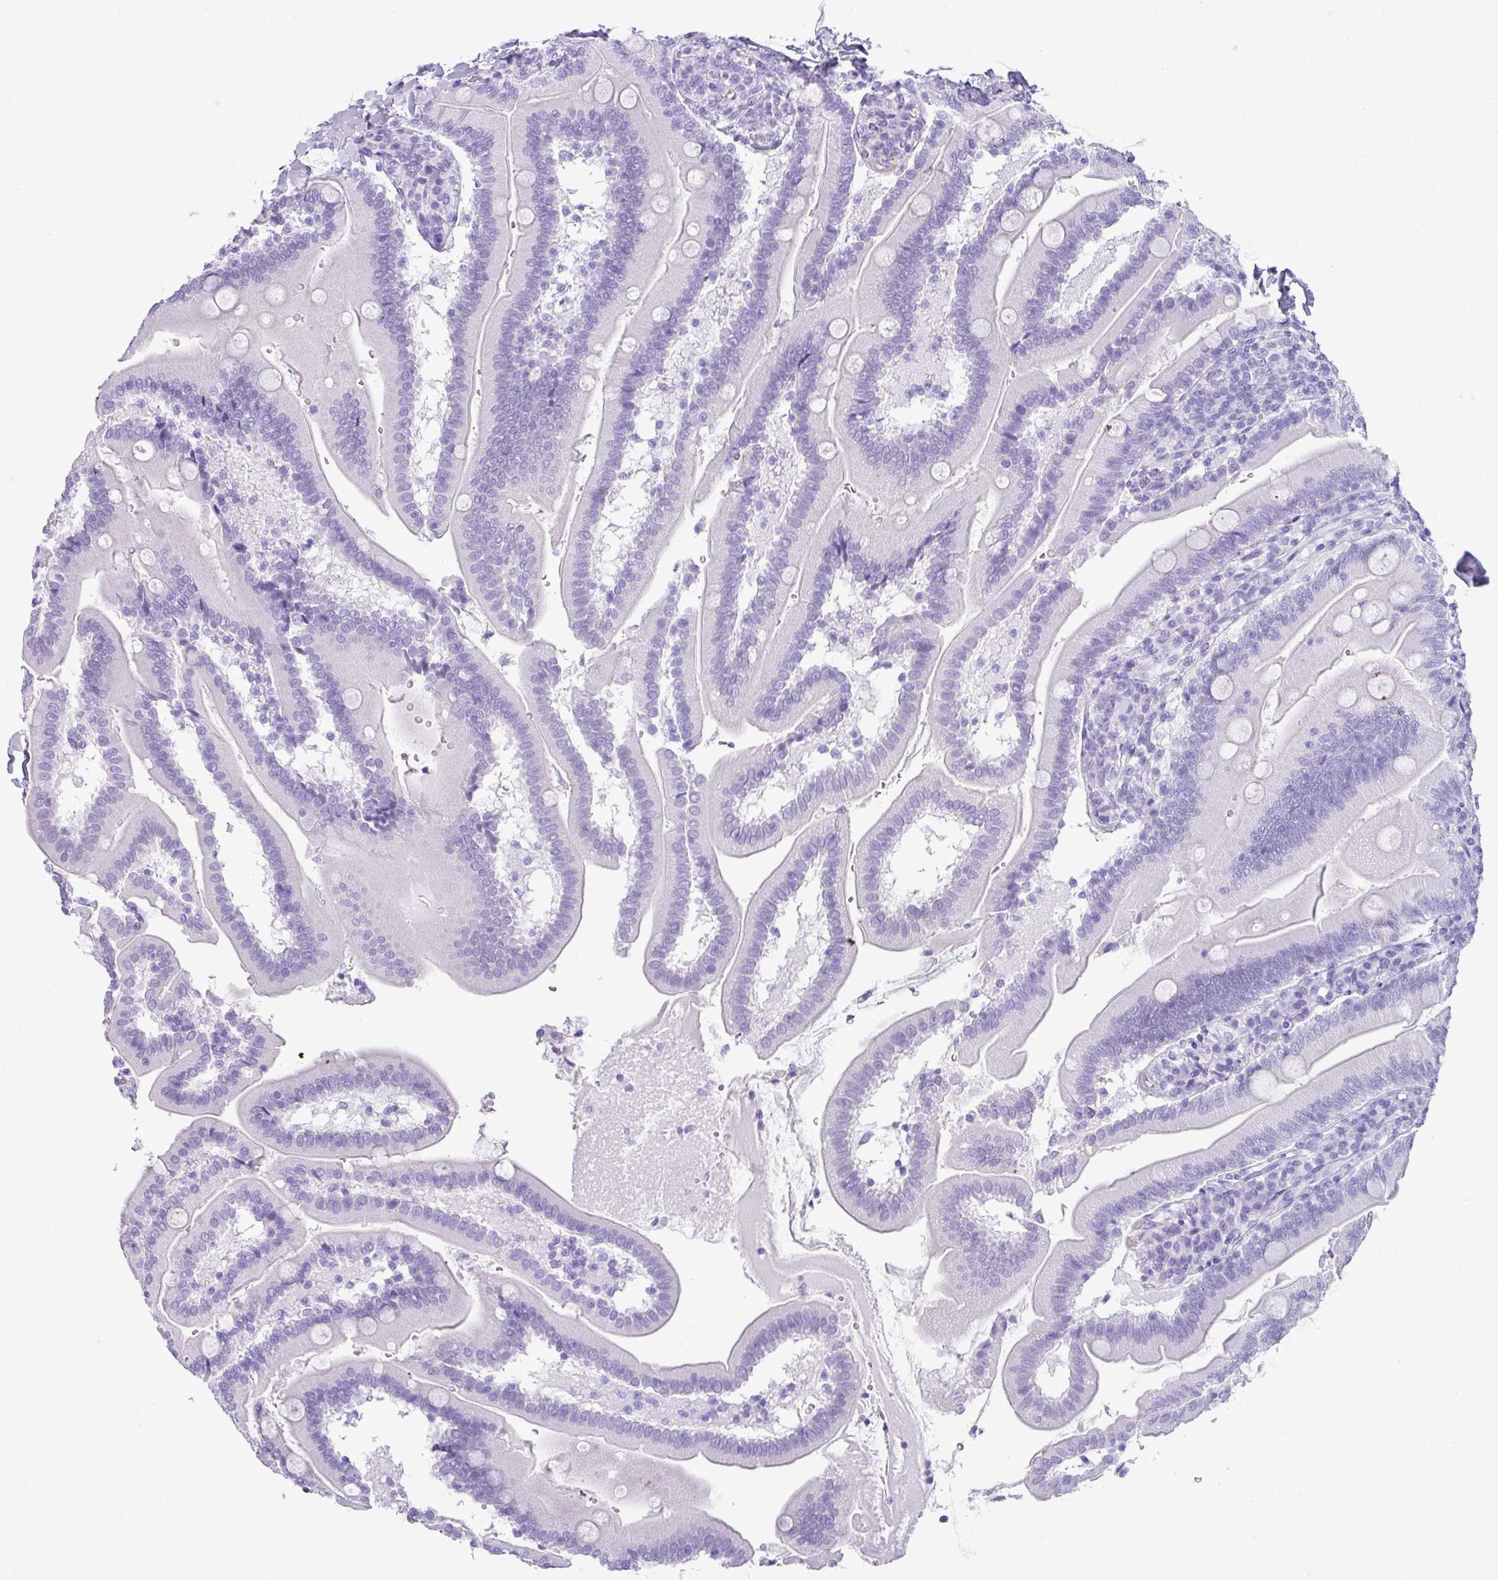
{"staining": {"intensity": "negative", "quantity": "none", "location": "none"}, "tissue": "duodenum", "cell_type": "Glandular cells", "image_type": "normal", "snomed": [{"axis": "morphology", "description": "Normal tissue, NOS"}, {"axis": "topography", "description": "Duodenum"}], "caption": "Glandular cells show no significant staining in benign duodenum. (DAB immunohistochemistry (IHC) with hematoxylin counter stain).", "gene": "TNP1", "patient": {"sex": "female", "age": 67}}